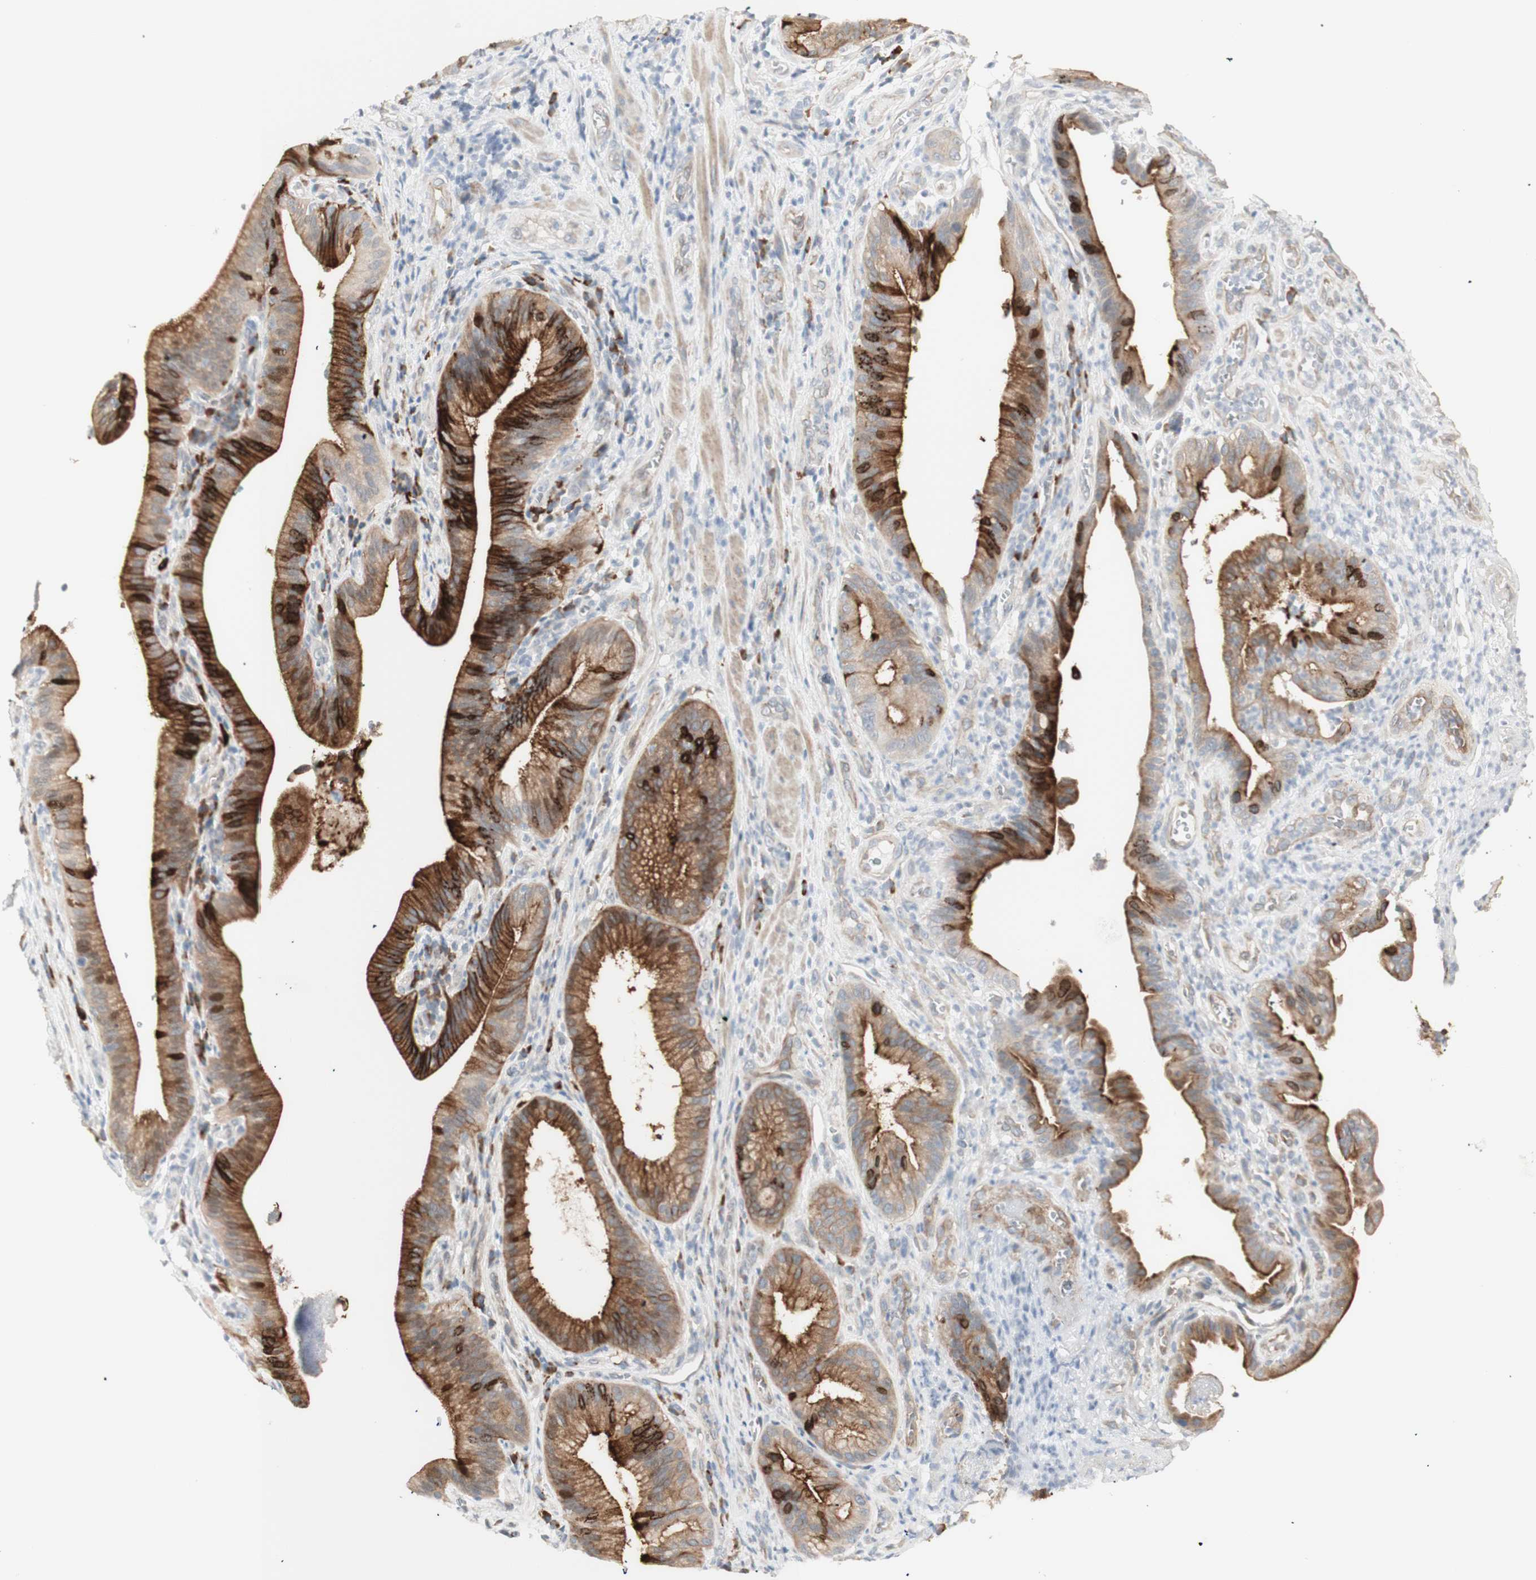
{"staining": {"intensity": "strong", "quantity": ">75%", "location": "cytoplasmic/membranous"}, "tissue": "pancreatic cancer", "cell_type": "Tumor cells", "image_type": "cancer", "snomed": [{"axis": "morphology", "description": "Adenocarcinoma, NOS"}, {"axis": "topography", "description": "Pancreas"}], "caption": "Pancreatic adenocarcinoma stained with DAB (3,3'-diaminobenzidine) immunohistochemistry (IHC) shows high levels of strong cytoplasmic/membranous expression in approximately >75% of tumor cells.", "gene": "NDST4", "patient": {"sex": "female", "age": 75}}